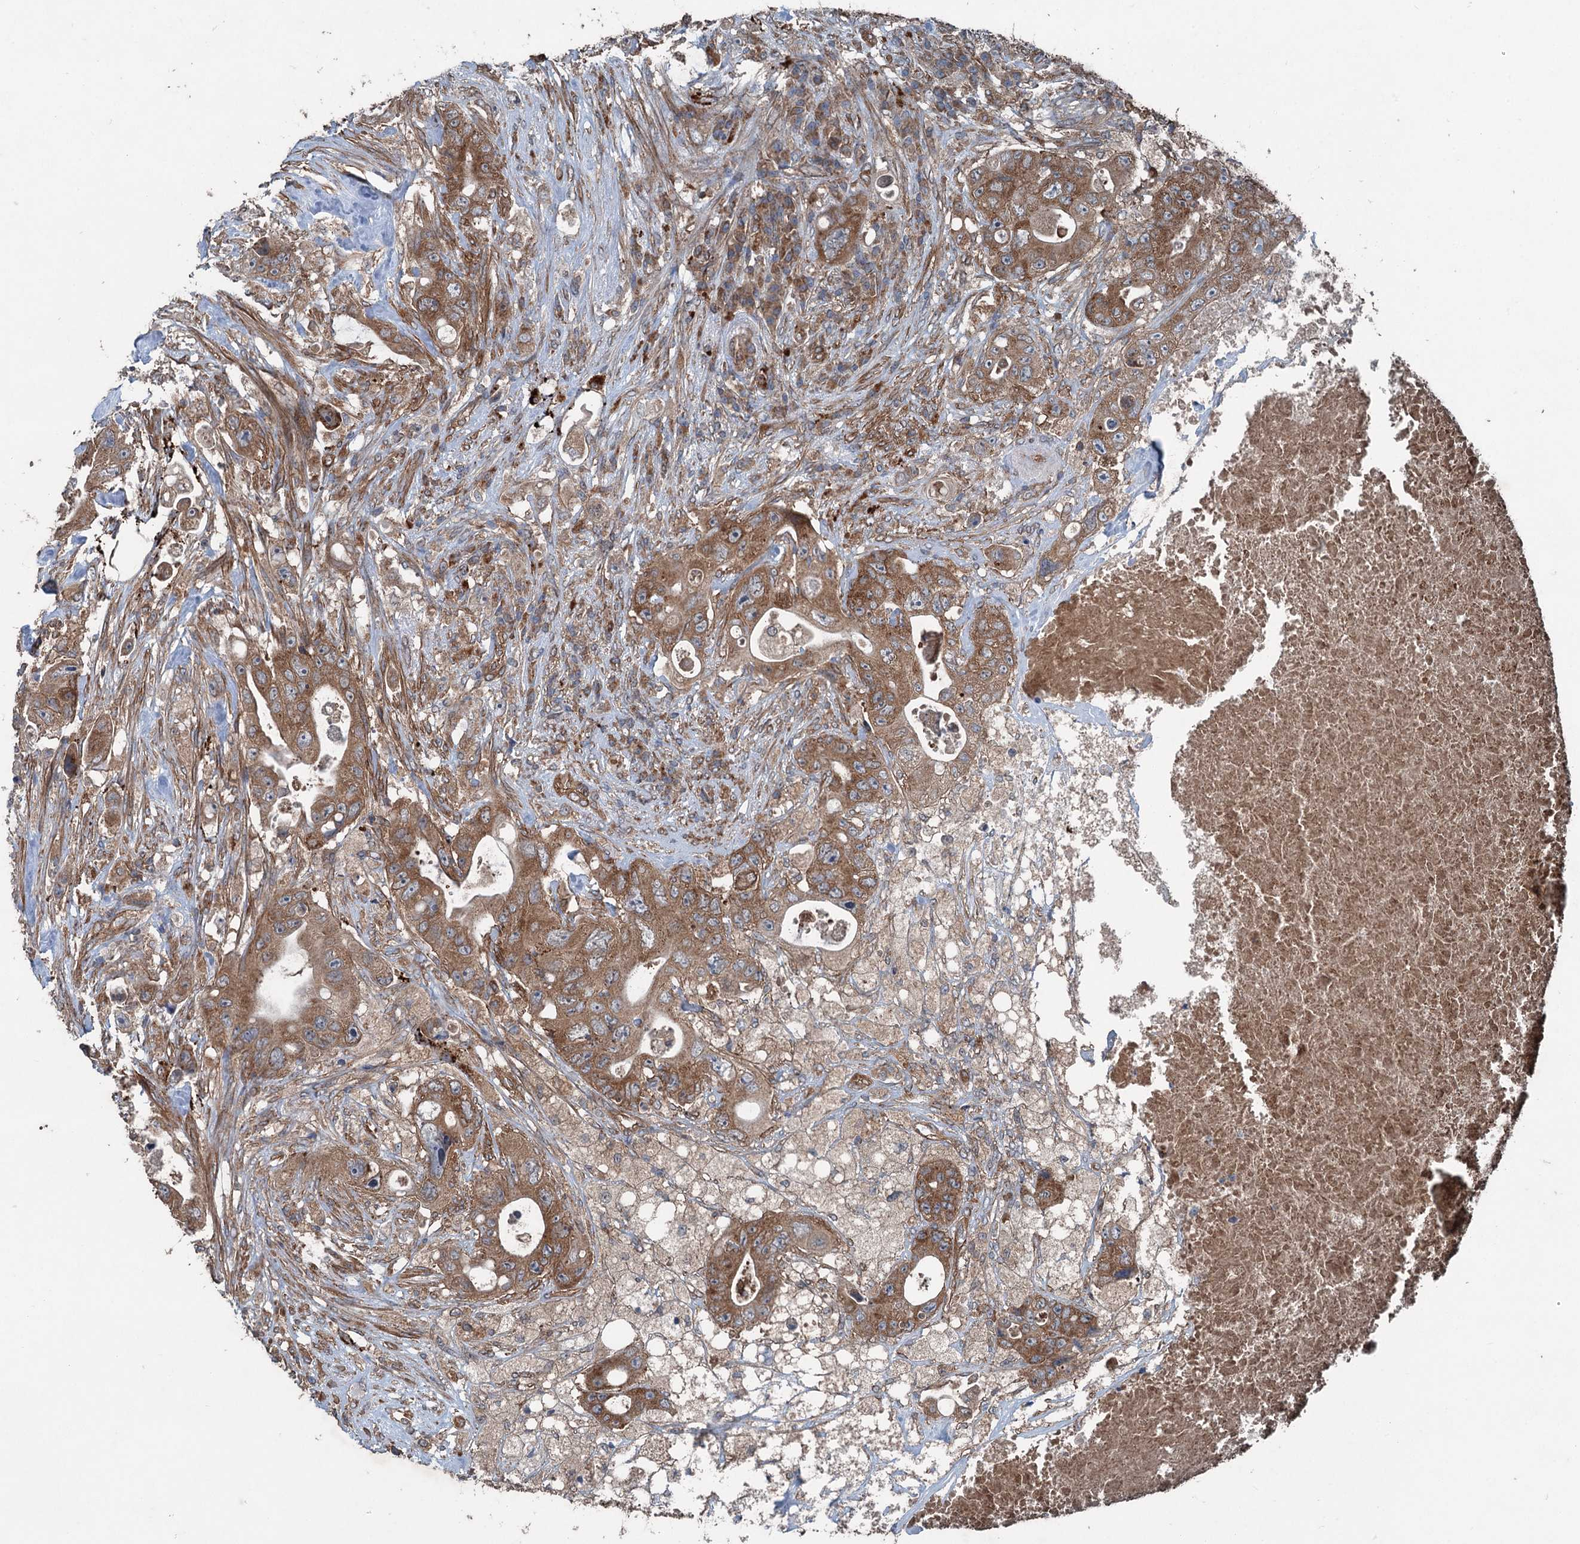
{"staining": {"intensity": "moderate", "quantity": ">75%", "location": "cytoplasmic/membranous"}, "tissue": "colorectal cancer", "cell_type": "Tumor cells", "image_type": "cancer", "snomed": [{"axis": "morphology", "description": "Adenocarcinoma, NOS"}, {"axis": "topography", "description": "Colon"}], "caption": "A high-resolution photomicrograph shows immunohistochemistry (IHC) staining of colorectal cancer, which displays moderate cytoplasmic/membranous expression in approximately >75% of tumor cells. (brown staining indicates protein expression, while blue staining denotes nuclei).", "gene": "RNF214", "patient": {"sex": "female", "age": 46}}